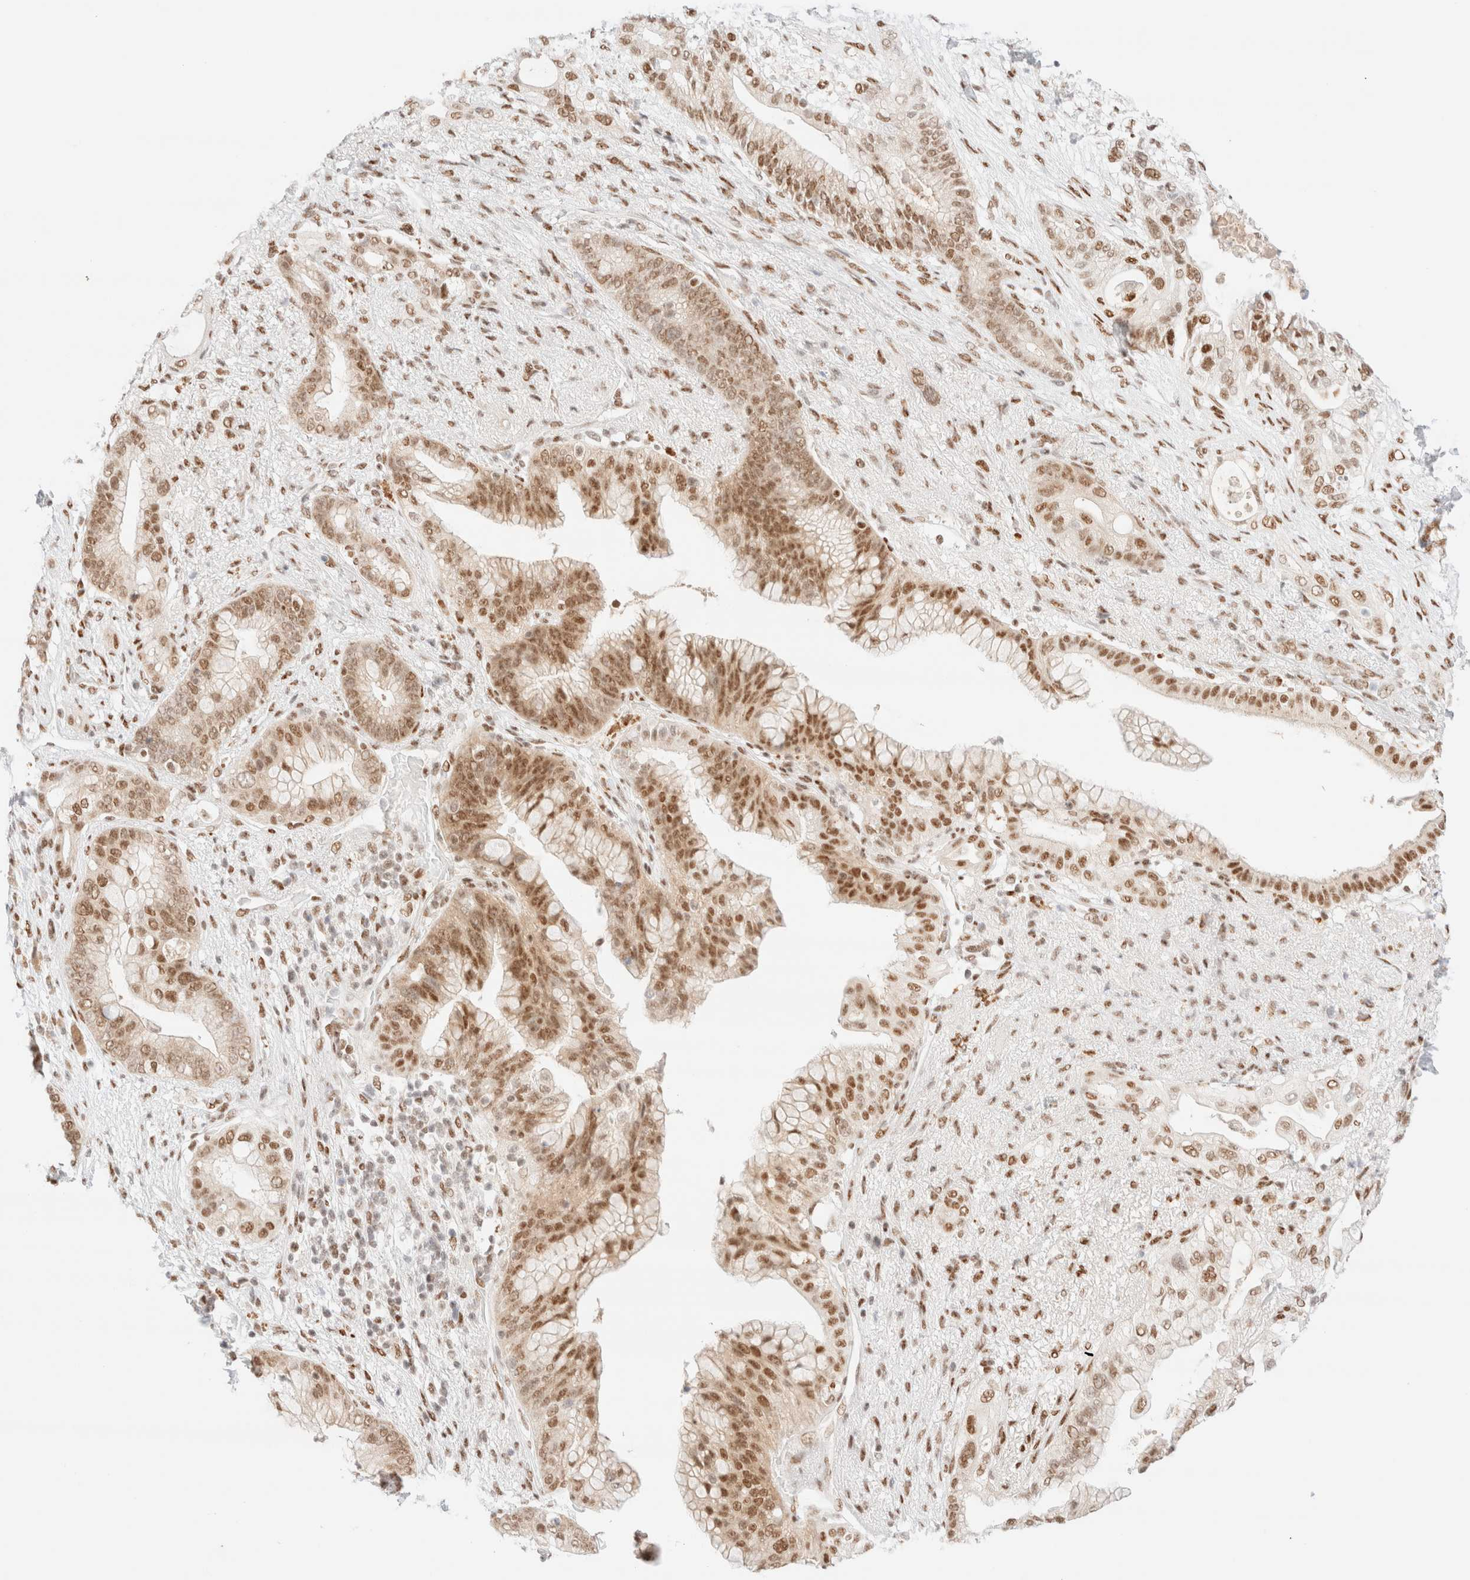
{"staining": {"intensity": "moderate", "quantity": ">75%", "location": "nuclear"}, "tissue": "pancreatic cancer", "cell_type": "Tumor cells", "image_type": "cancer", "snomed": [{"axis": "morphology", "description": "Adenocarcinoma, NOS"}, {"axis": "topography", "description": "Pancreas"}], "caption": "IHC (DAB) staining of adenocarcinoma (pancreatic) shows moderate nuclear protein expression in approximately >75% of tumor cells.", "gene": "CIC", "patient": {"sex": "male", "age": 53}}